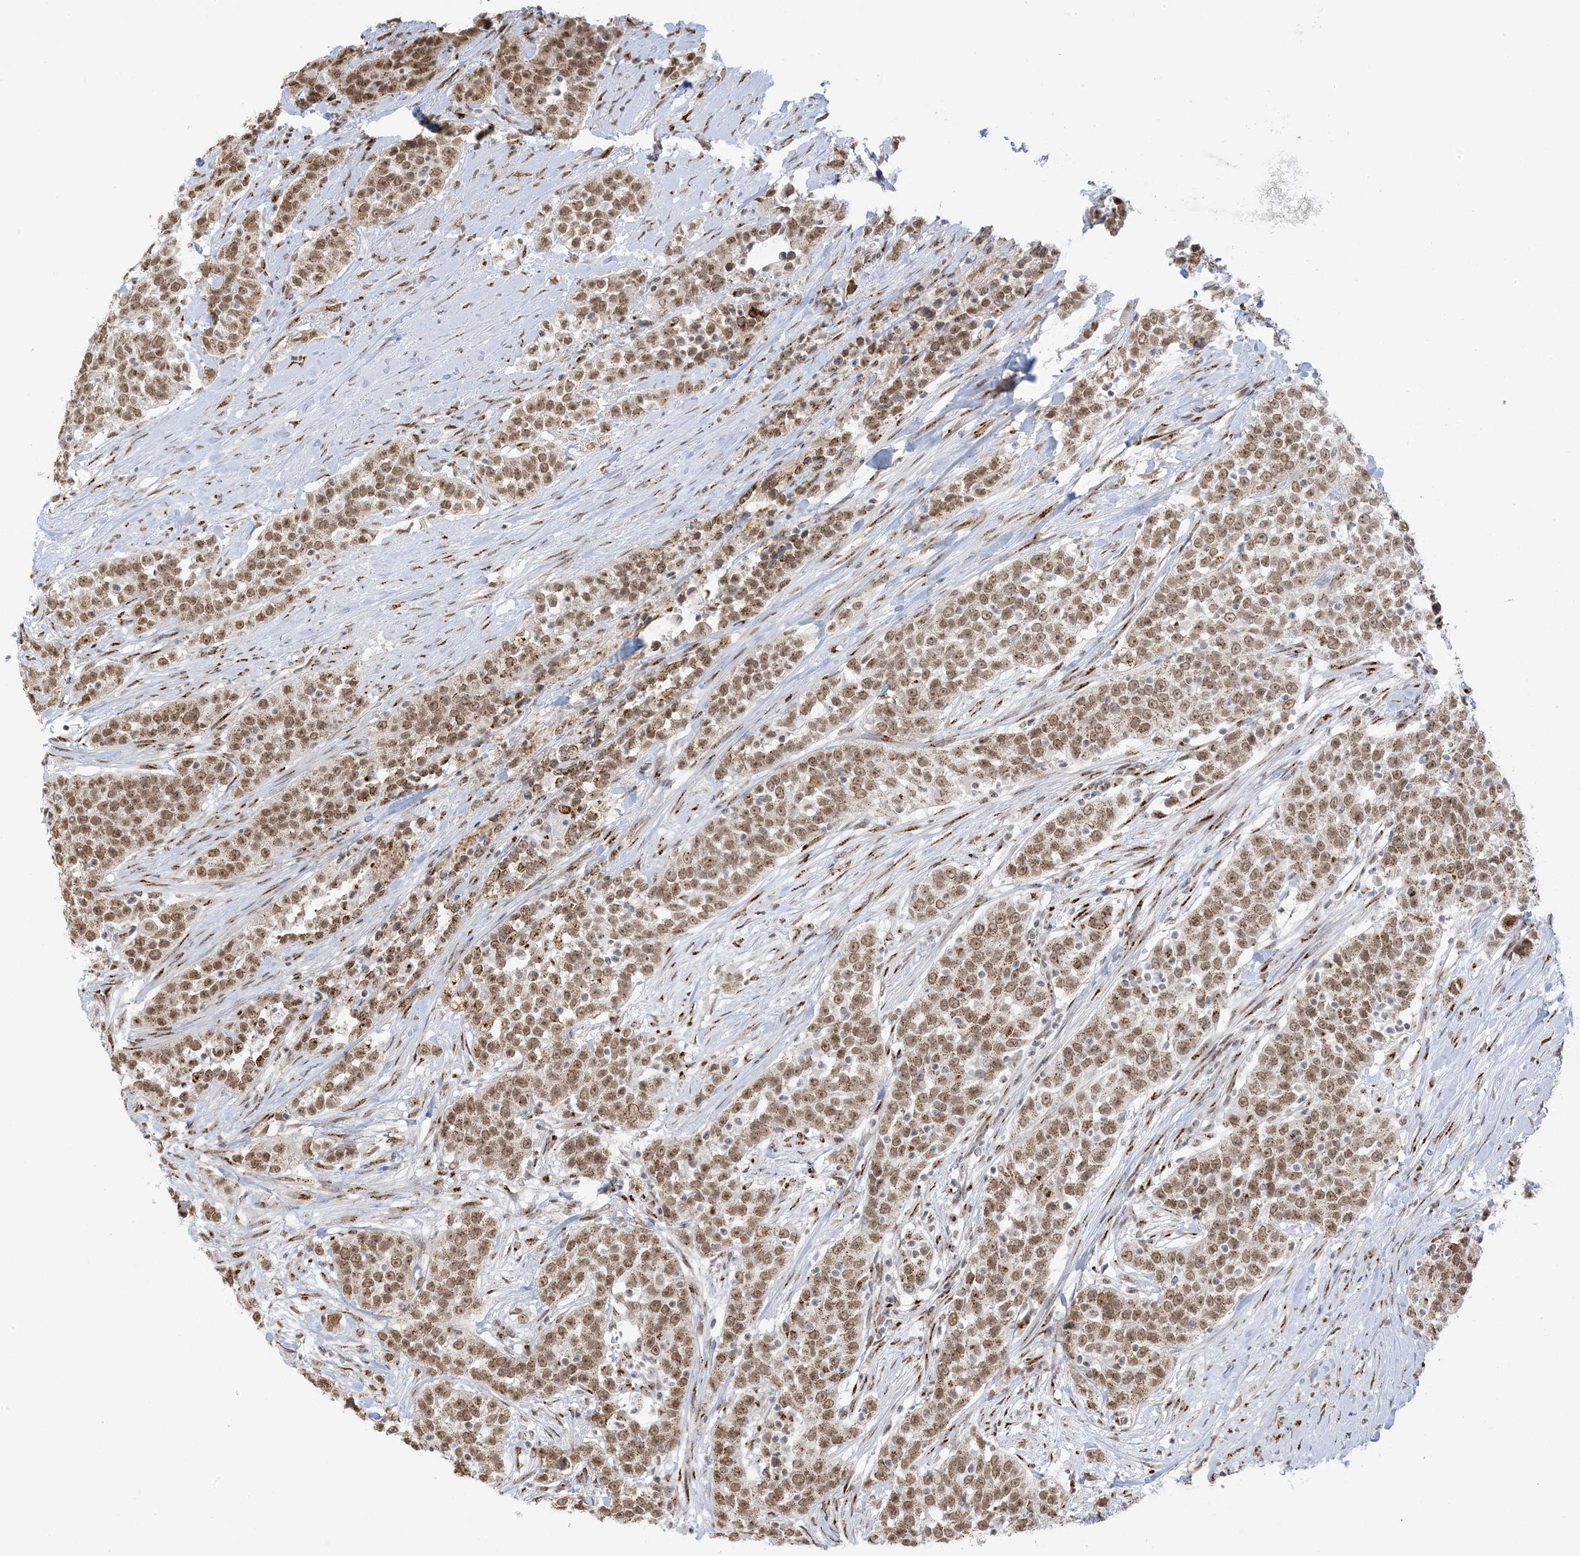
{"staining": {"intensity": "moderate", "quantity": ">75%", "location": "cytoplasmic/membranous,nuclear"}, "tissue": "urothelial cancer", "cell_type": "Tumor cells", "image_type": "cancer", "snomed": [{"axis": "morphology", "description": "Urothelial carcinoma, High grade"}, {"axis": "topography", "description": "Urinary bladder"}], "caption": "High-grade urothelial carcinoma stained with a brown dye shows moderate cytoplasmic/membranous and nuclear positive positivity in about >75% of tumor cells.", "gene": "GPR107", "patient": {"sex": "female", "age": 80}}